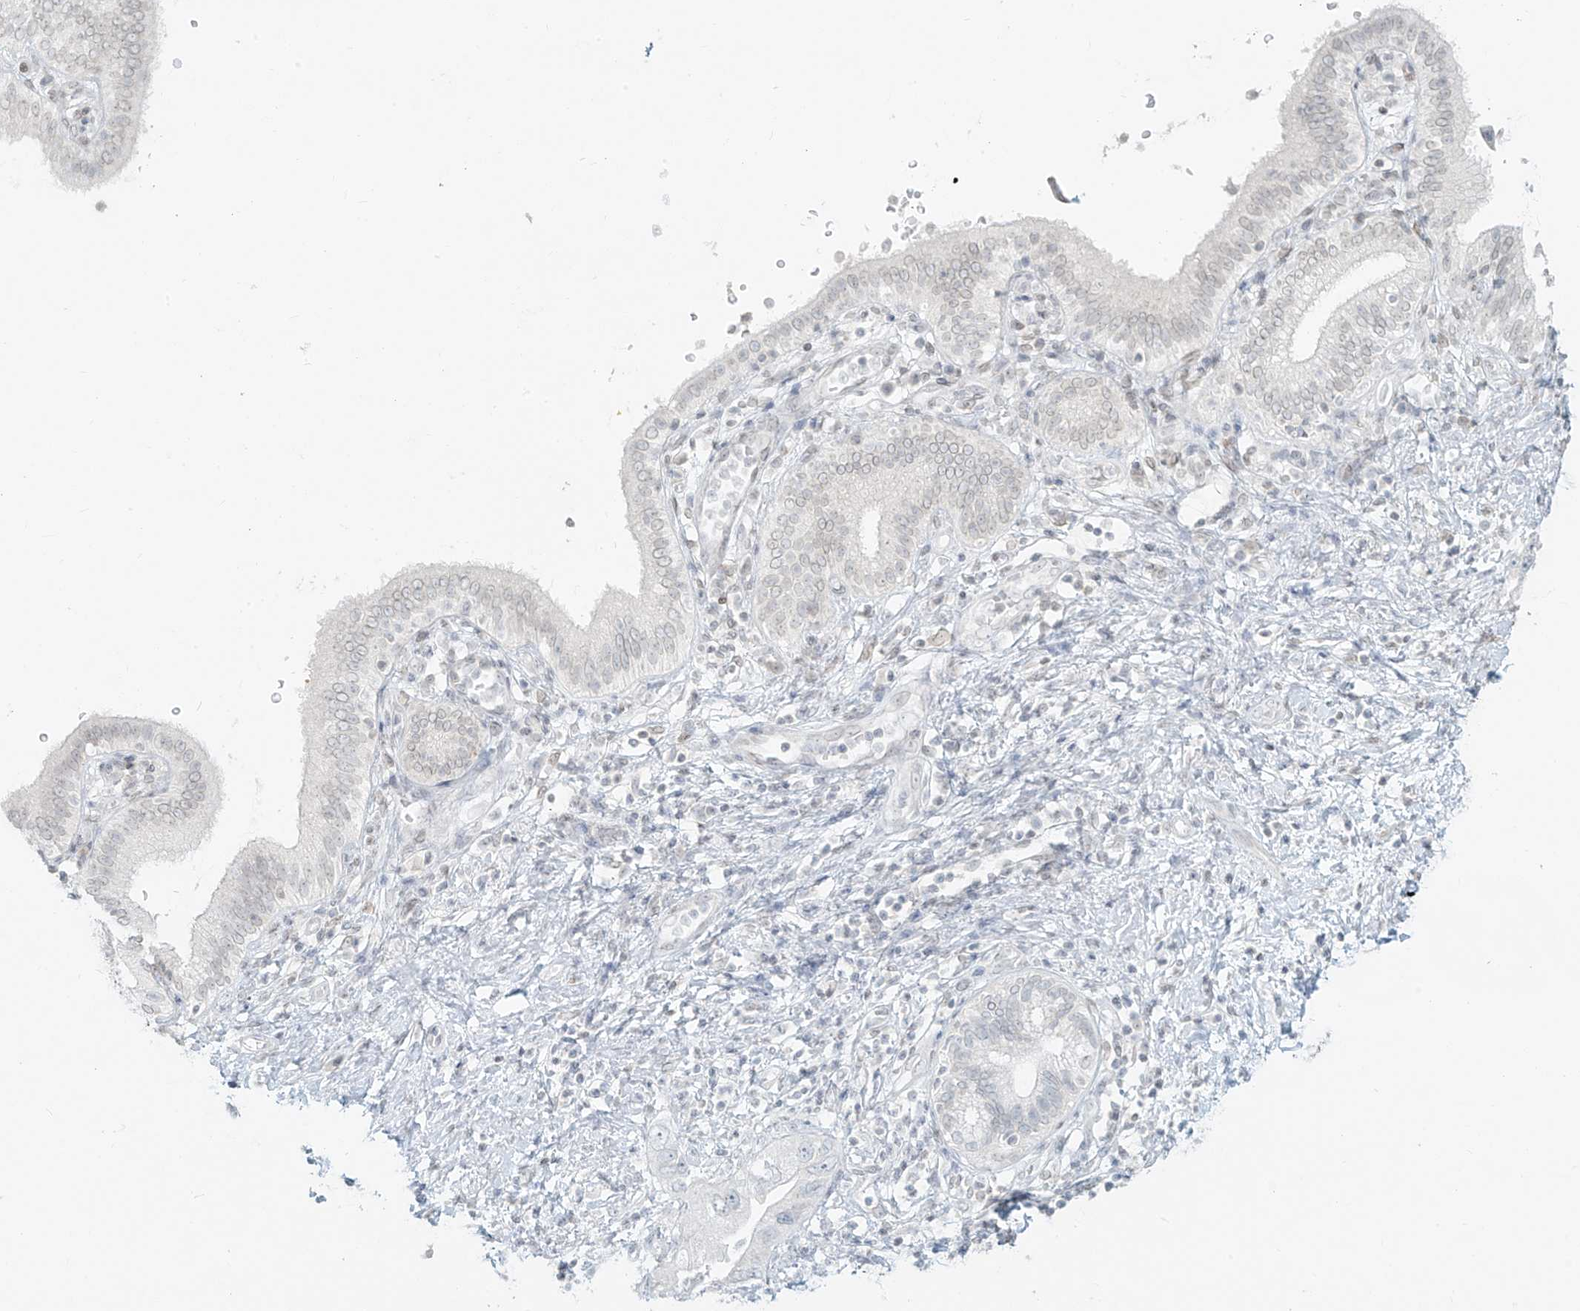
{"staining": {"intensity": "negative", "quantity": "none", "location": "none"}, "tissue": "pancreatic cancer", "cell_type": "Tumor cells", "image_type": "cancer", "snomed": [{"axis": "morphology", "description": "Adenocarcinoma, NOS"}, {"axis": "topography", "description": "Pancreas"}], "caption": "There is no significant expression in tumor cells of pancreatic adenocarcinoma.", "gene": "OSBPL7", "patient": {"sex": "female", "age": 73}}